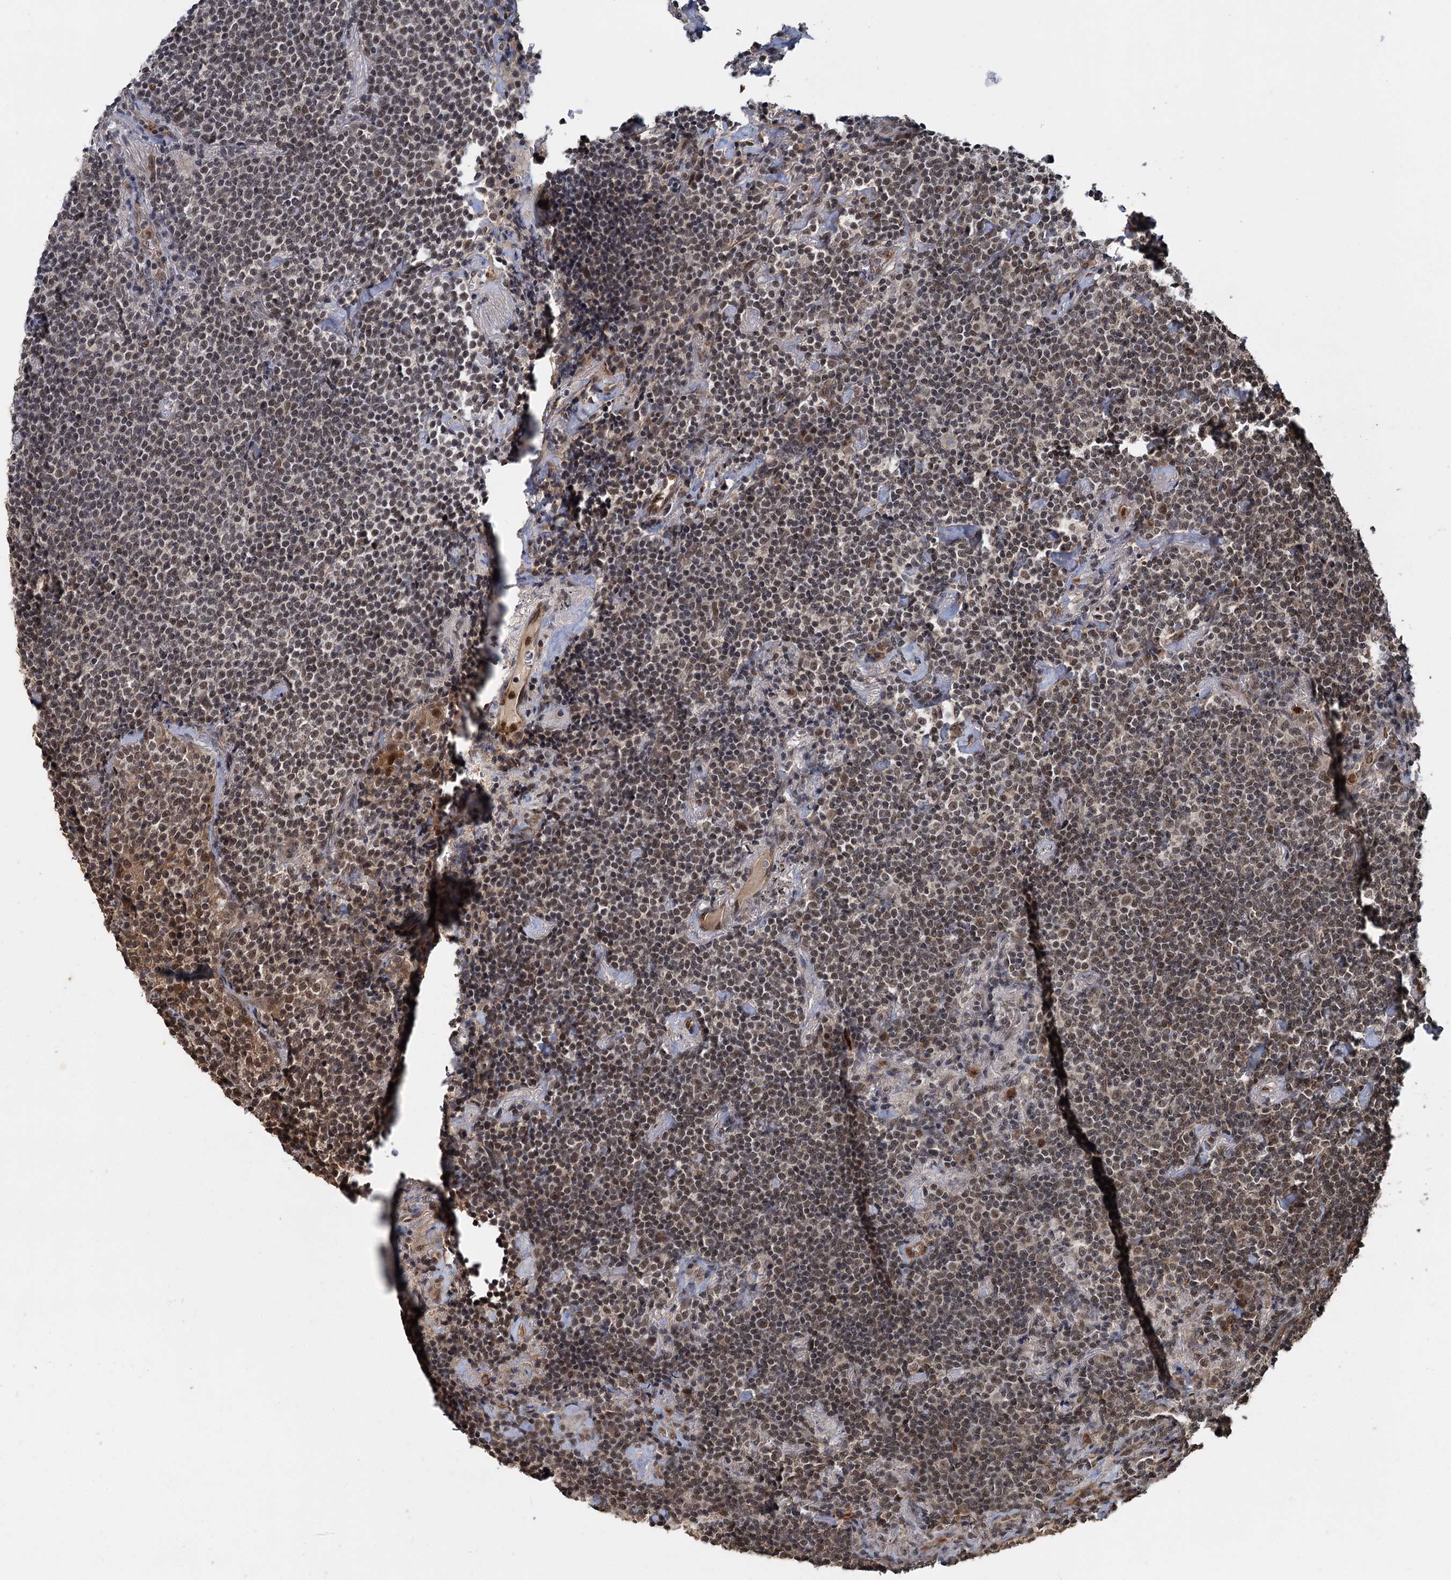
{"staining": {"intensity": "moderate", "quantity": "25%-75%", "location": "nuclear"}, "tissue": "lymphoma", "cell_type": "Tumor cells", "image_type": "cancer", "snomed": [{"axis": "morphology", "description": "Malignant lymphoma, non-Hodgkin's type, Low grade"}, {"axis": "topography", "description": "Lung"}], "caption": "Protein analysis of lymphoma tissue displays moderate nuclear positivity in about 25%-75% of tumor cells. (DAB (3,3'-diaminobenzidine) = brown stain, brightfield microscopy at high magnification).", "gene": "KANSL2", "patient": {"sex": "female", "age": 71}}